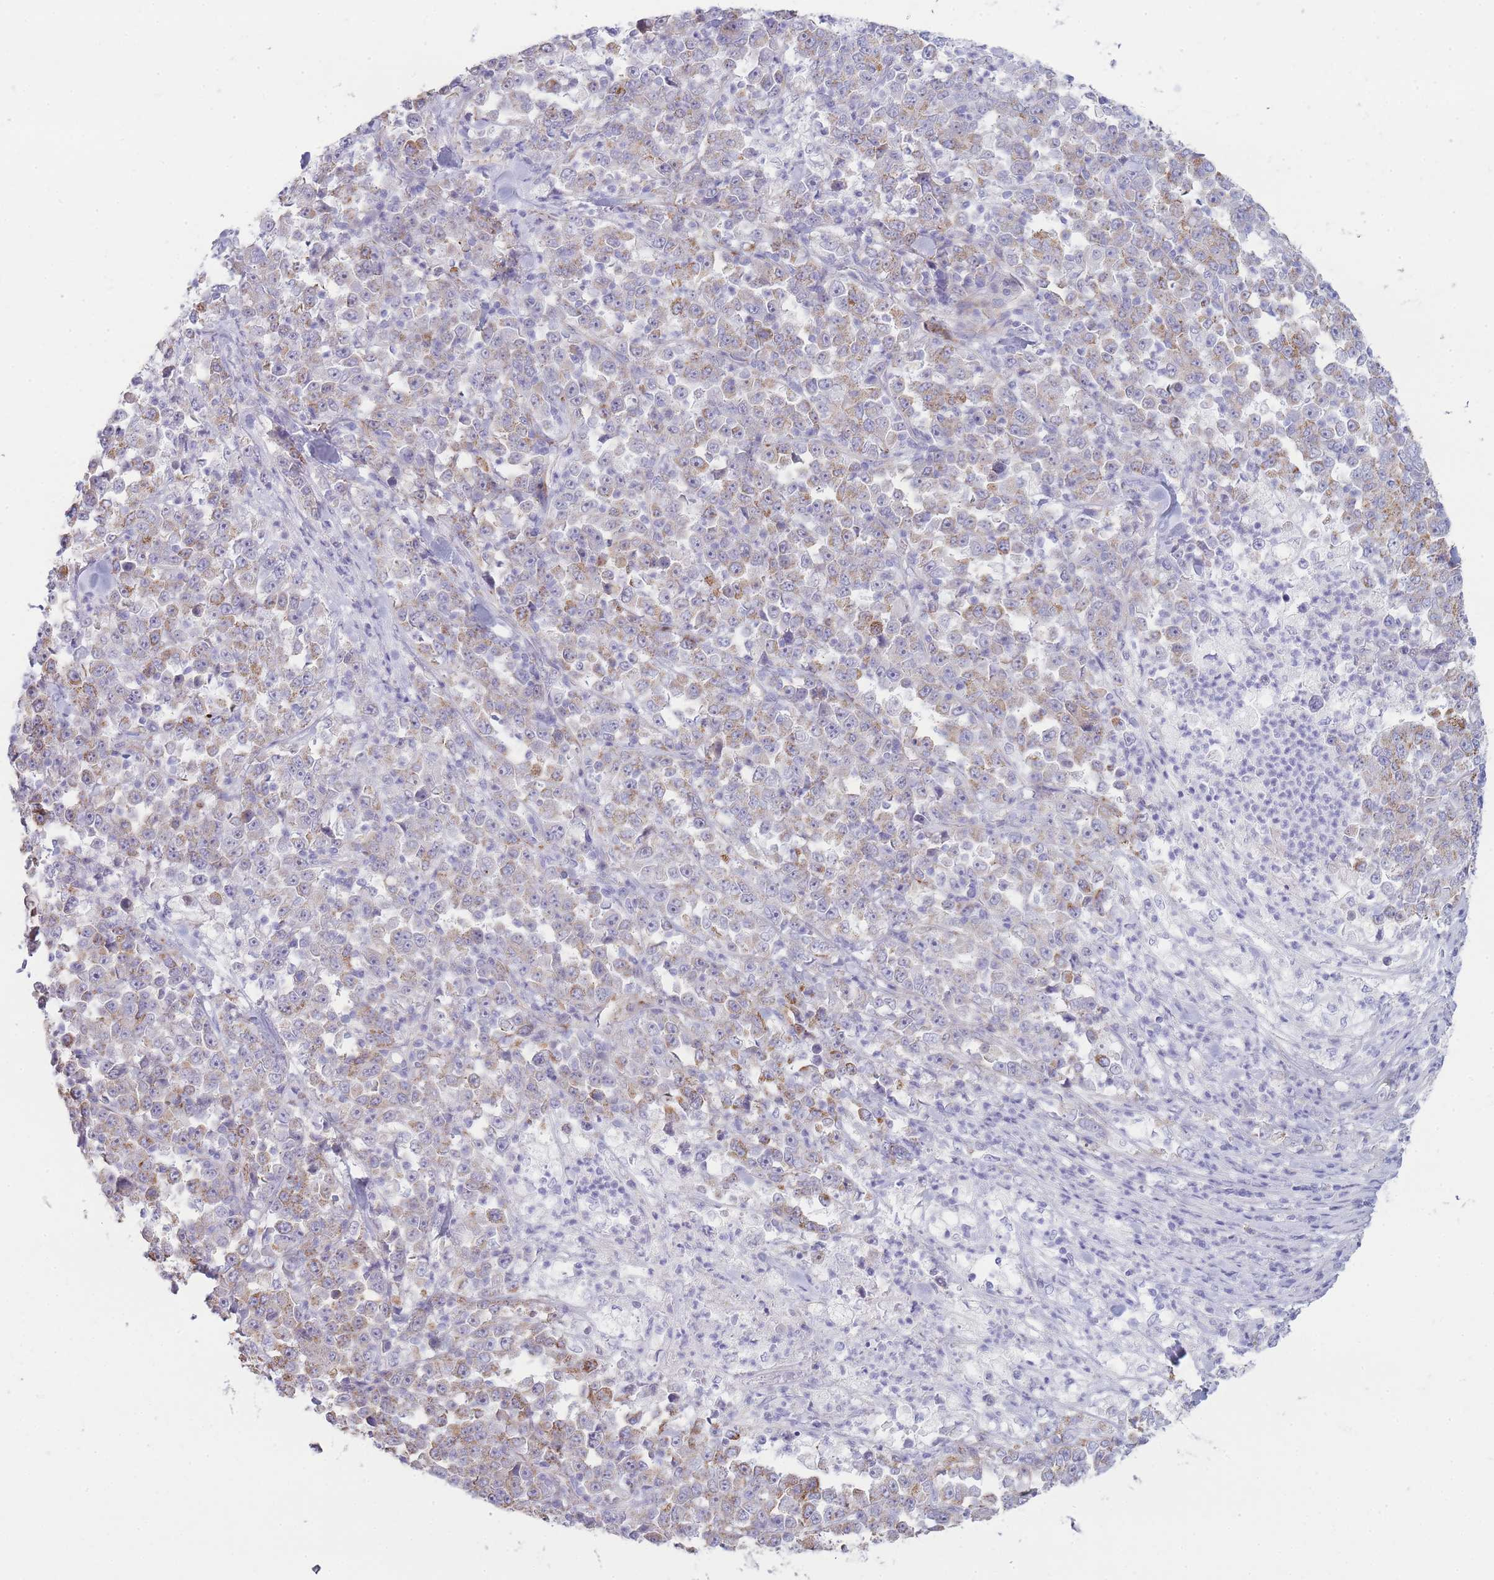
{"staining": {"intensity": "moderate", "quantity": "25%-75%", "location": "cytoplasmic/membranous"}, "tissue": "stomach cancer", "cell_type": "Tumor cells", "image_type": "cancer", "snomed": [{"axis": "morphology", "description": "Normal tissue, NOS"}, {"axis": "morphology", "description": "Adenocarcinoma, NOS"}, {"axis": "topography", "description": "Stomach, upper"}, {"axis": "topography", "description": "Stomach"}], "caption": "Stomach adenocarcinoma was stained to show a protein in brown. There is medium levels of moderate cytoplasmic/membranous expression in approximately 25%-75% of tumor cells. Nuclei are stained in blue.", "gene": "UTP14A", "patient": {"sex": "male", "age": 59}}